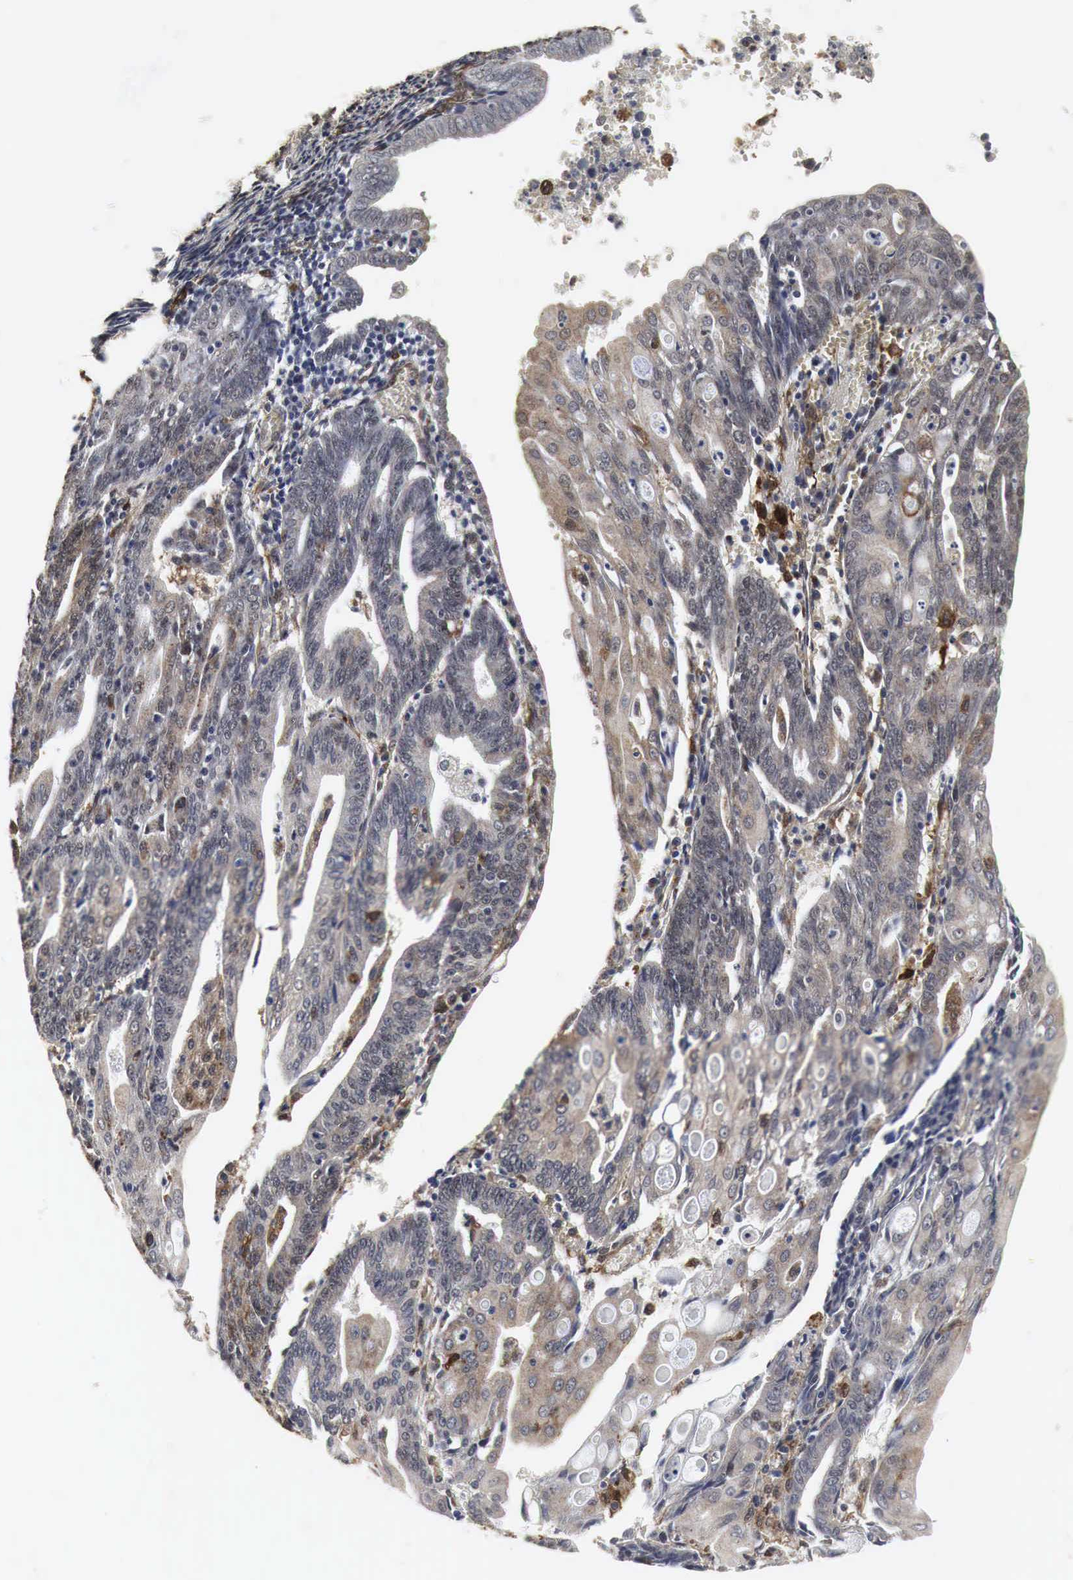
{"staining": {"intensity": "moderate", "quantity": "25%-75%", "location": "cytoplasmic/membranous"}, "tissue": "endometrial cancer", "cell_type": "Tumor cells", "image_type": "cancer", "snomed": [{"axis": "morphology", "description": "Adenocarcinoma, NOS"}, {"axis": "topography", "description": "Endometrium"}], "caption": "DAB immunohistochemical staining of adenocarcinoma (endometrial) displays moderate cytoplasmic/membranous protein expression in approximately 25%-75% of tumor cells.", "gene": "SPIN1", "patient": {"sex": "female", "age": 56}}